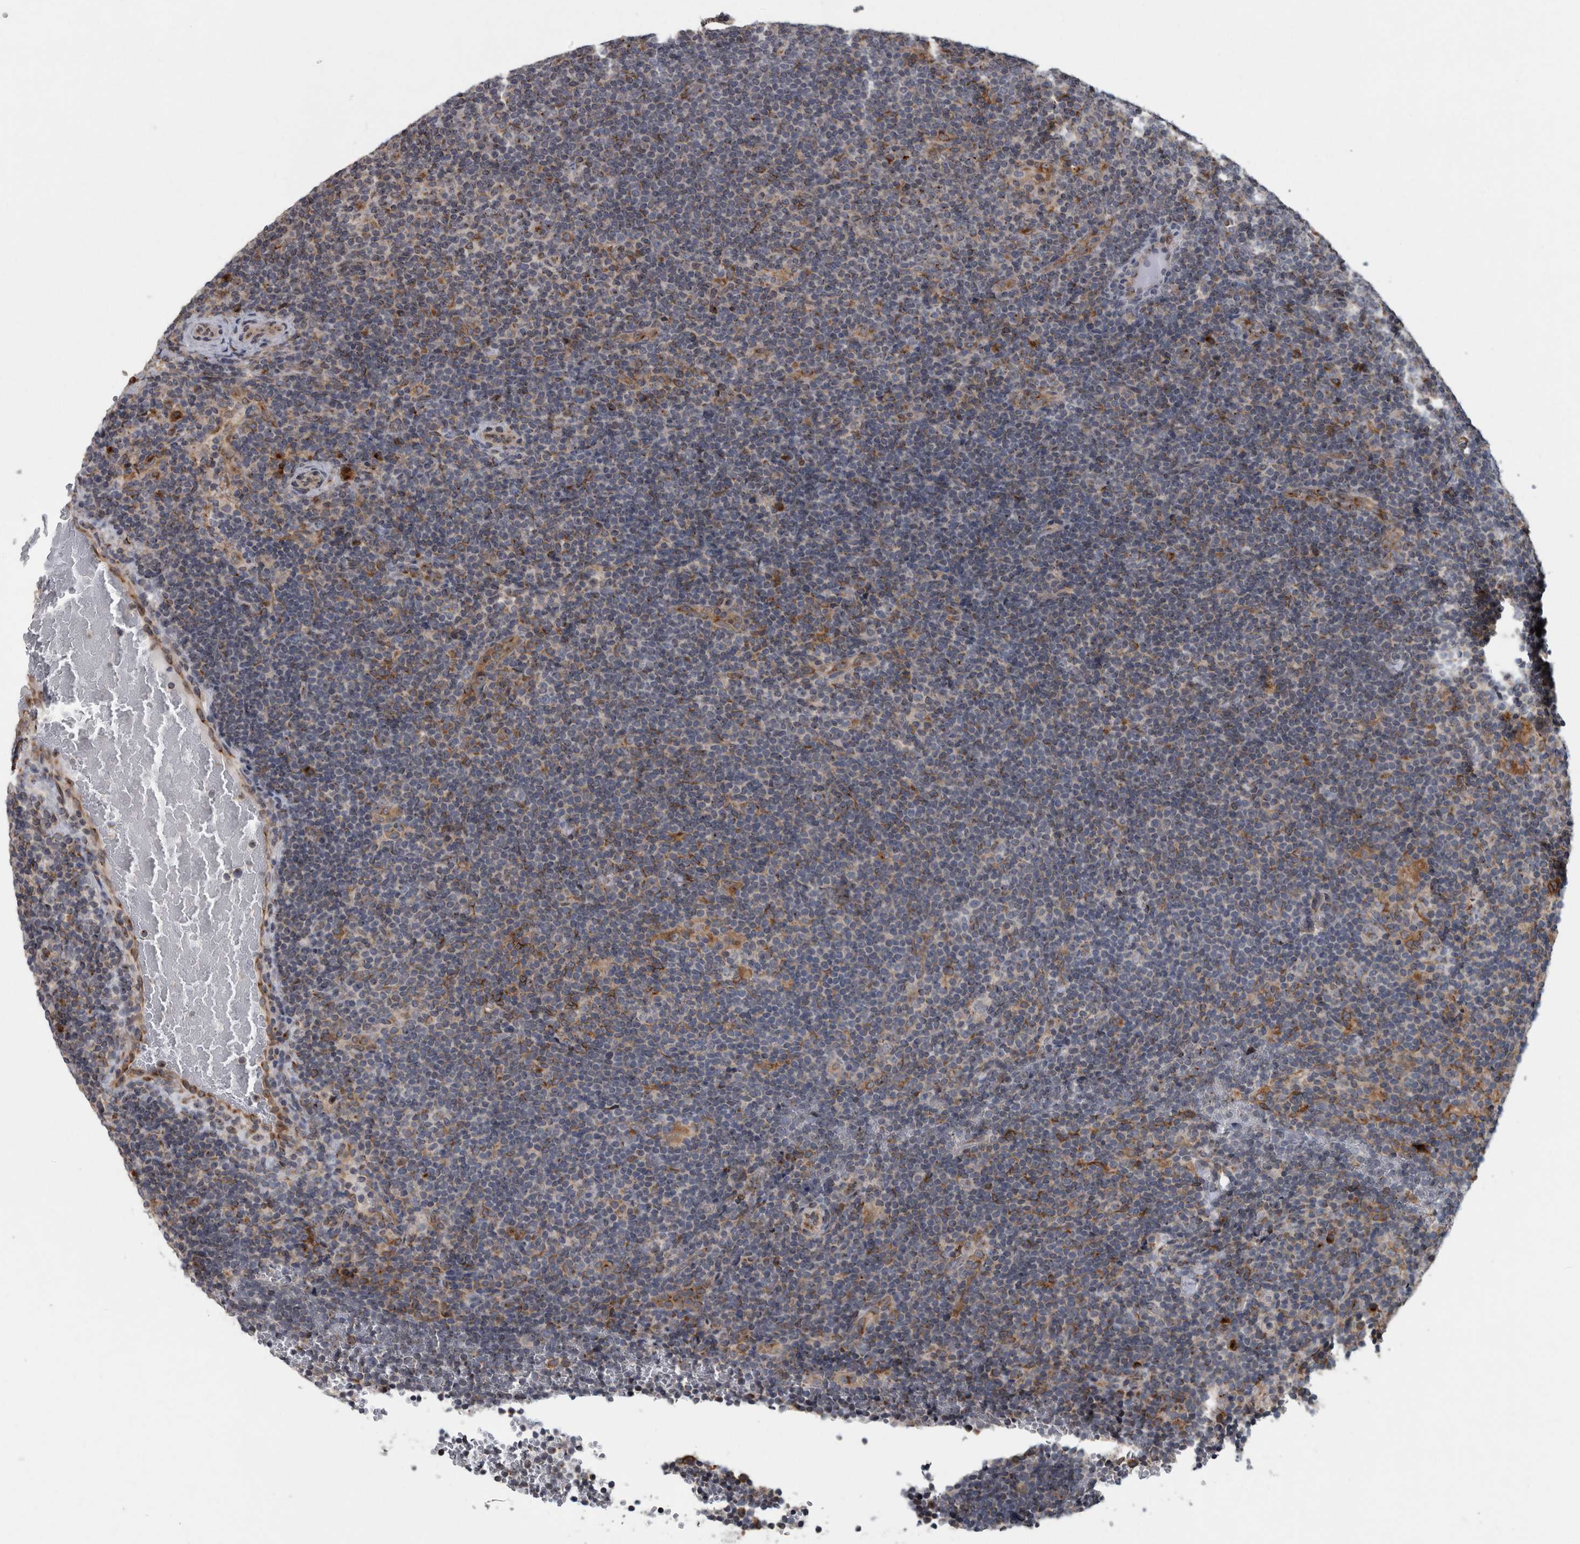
{"staining": {"intensity": "negative", "quantity": "none", "location": "none"}, "tissue": "lymphoma", "cell_type": "Tumor cells", "image_type": "cancer", "snomed": [{"axis": "morphology", "description": "Hodgkin's disease, NOS"}, {"axis": "topography", "description": "Lymph node"}], "caption": "Tumor cells are negative for protein expression in human lymphoma.", "gene": "LMAN2L", "patient": {"sex": "female", "age": 57}}